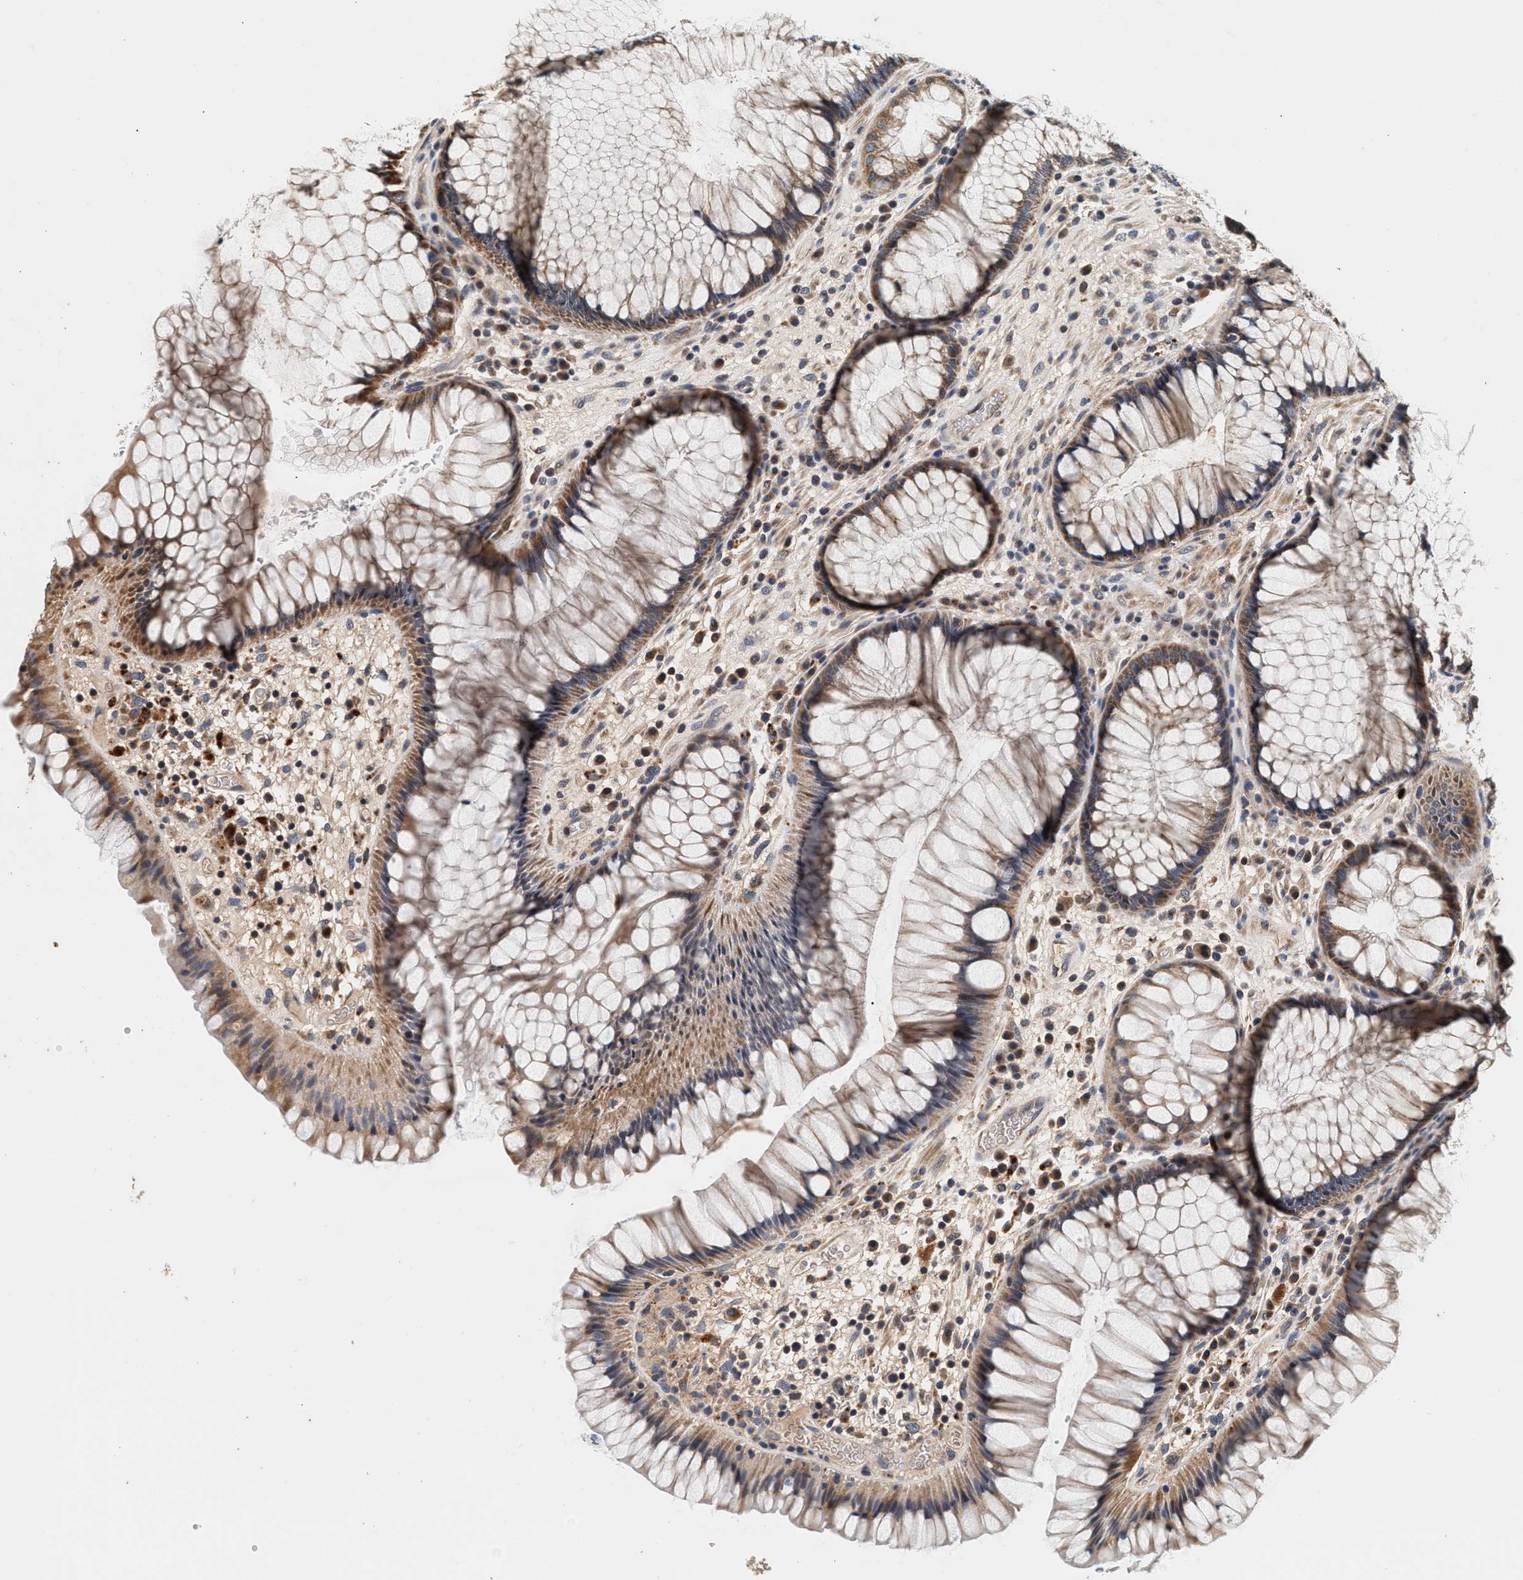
{"staining": {"intensity": "moderate", "quantity": ">75%", "location": "cytoplasmic/membranous"}, "tissue": "rectum", "cell_type": "Glandular cells", "image_type": "normal", "snomed": [{"axis": "morphology", "description": "Normal tissue, NOS"}, {"axis": "topography", "description": "Rectum"}], "caption": "DAB (3,3'-diaminobenzidine) immunohistochemical staining of benign rectum displays moderate cytoplasmic/membranous protein positivity in approximately >75% of glandular cells.", "gene": "PTGR3", "patient": {"sex": "male", "age": 51}}